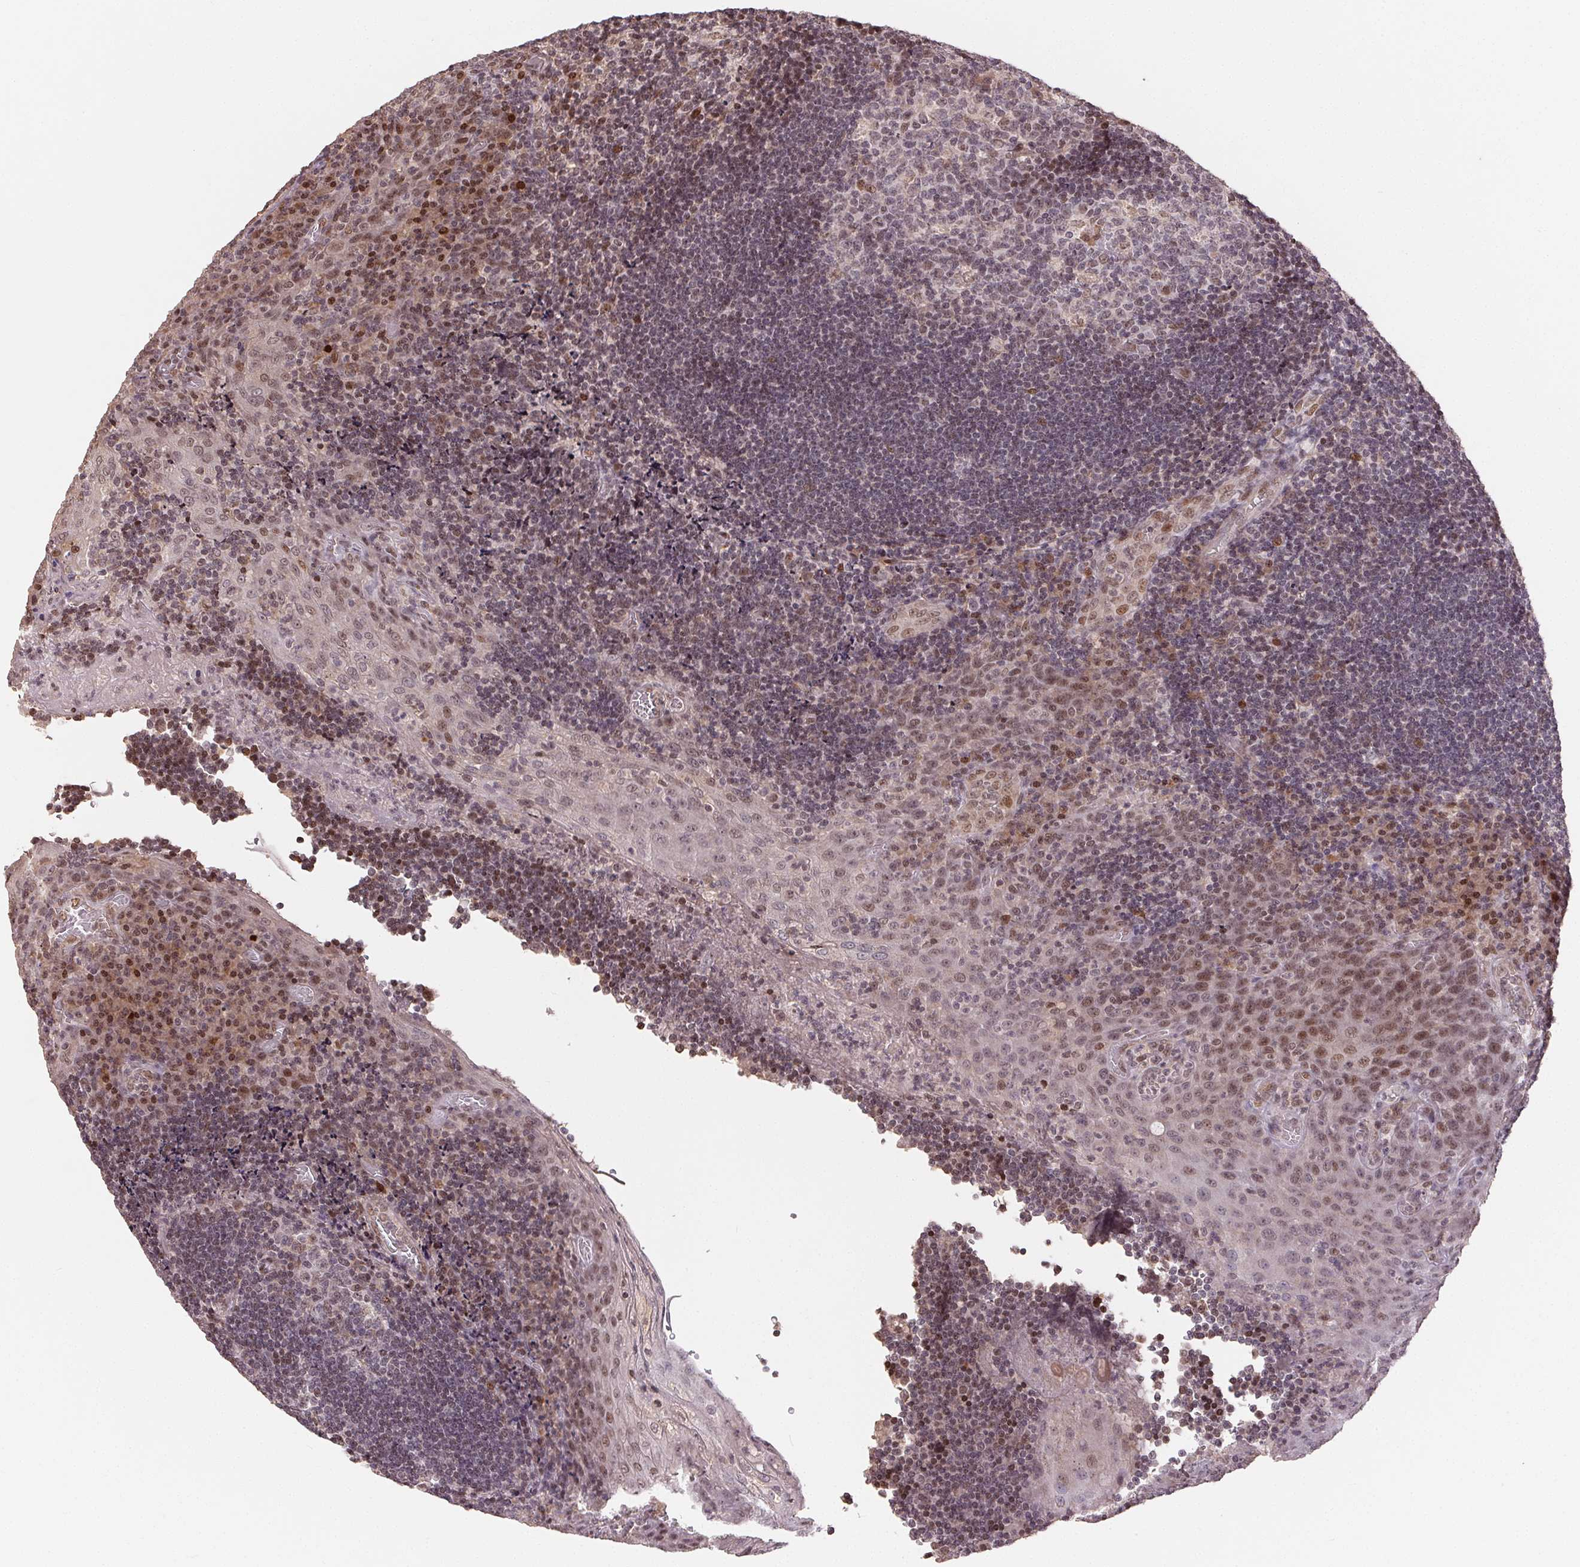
{"staining": {"intensity": "weak", "quantity": "25%-75%", "location": "nuclear"}, "tissue": "tonsil", "cell_type": "Germinal center cells", "image_type": "normal", "snomed": [{"axis": "morphology", "description": "Normal tissue, NOS"}, {"axis": "topography", "description": "Tonsil"}], "caption": "A brown stain shows weak nuclear staining of a protein in germinal center cells of unremarkable tonsil. The staining is performed using DAB brown chromogen to label protein expression. The nuclei are counter-stained blue using hematoxylin.", "gene": "MAPKAPK2", "patient": {"sex": "male", "age": 17}}